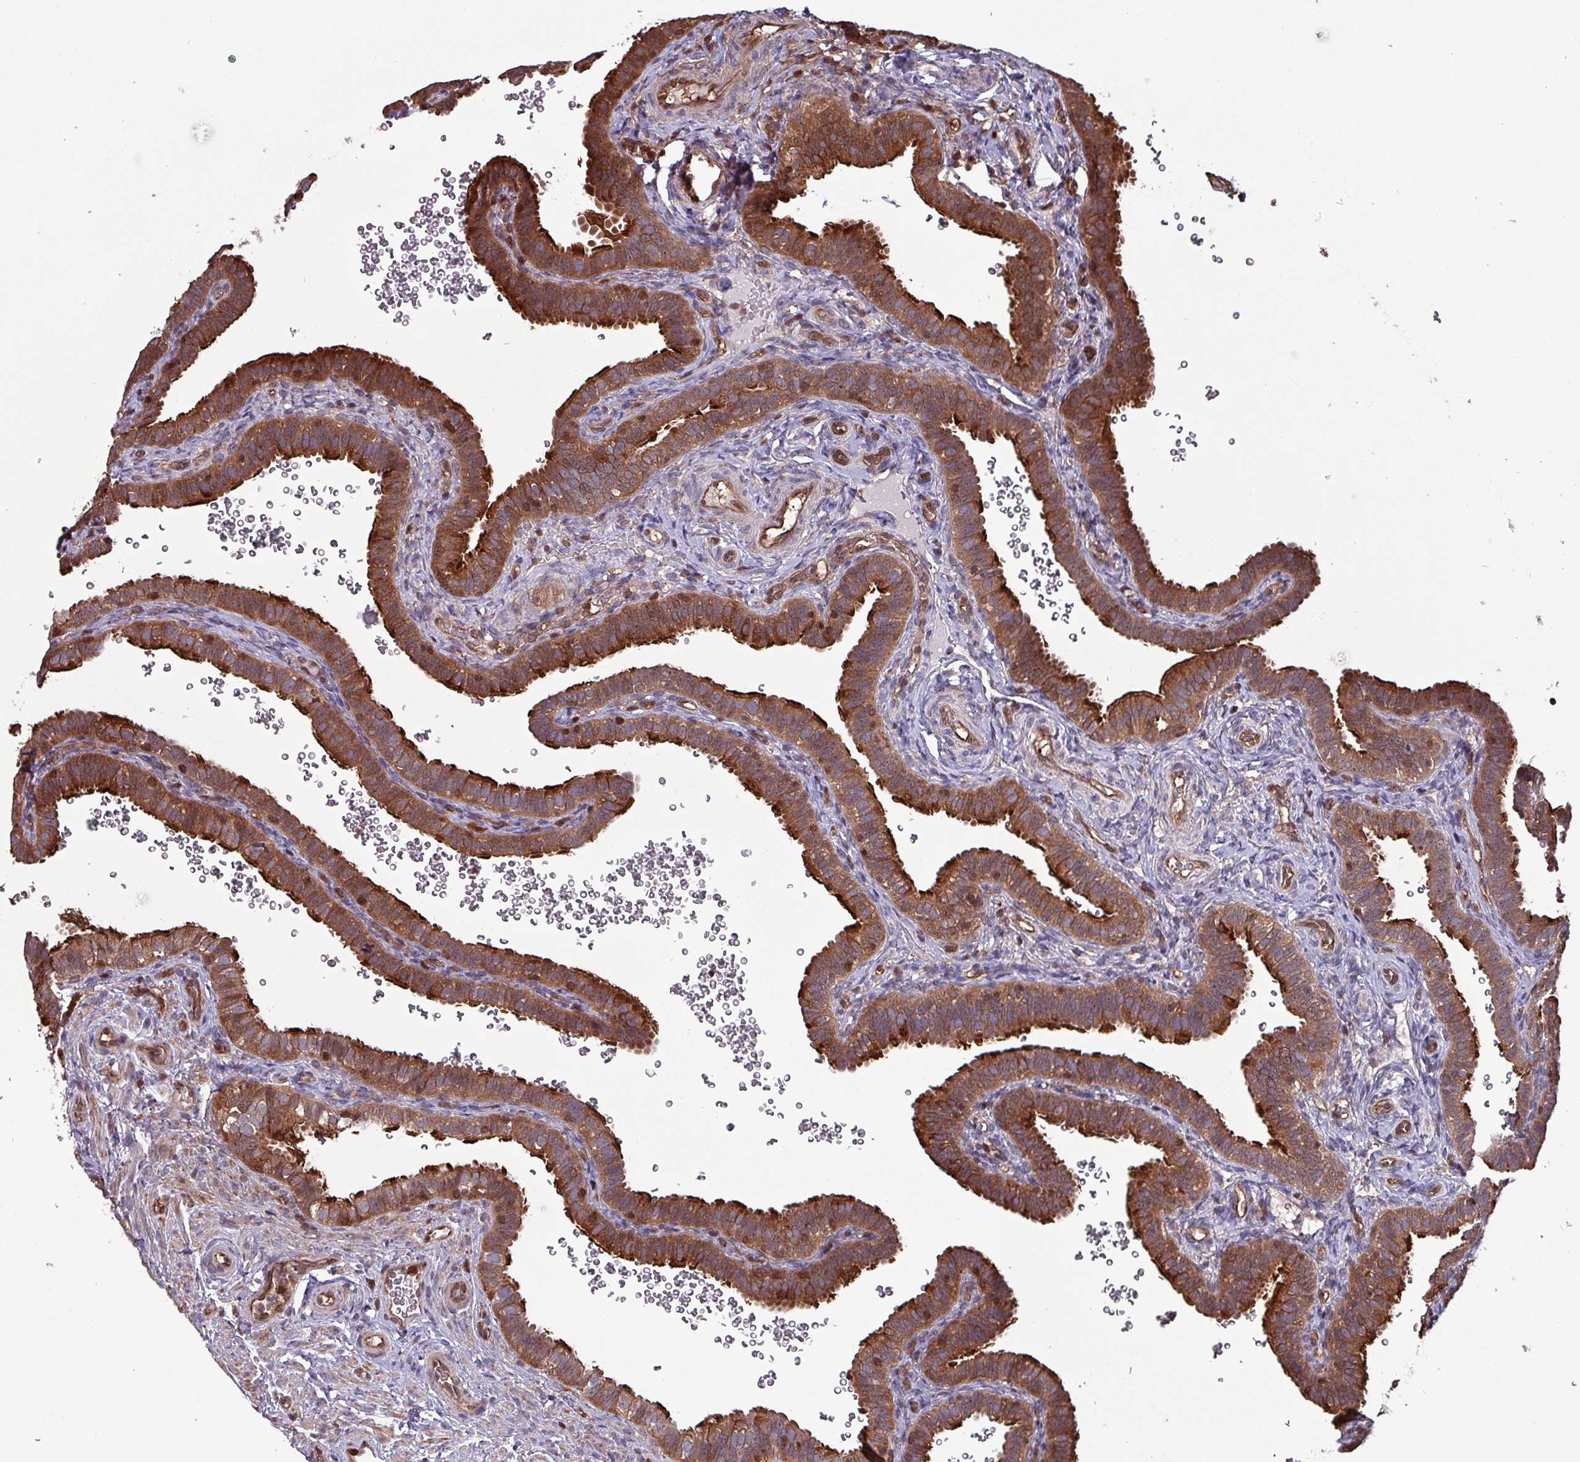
{"staining": {"intensity": "strong", "quantity": ">75%", "location": "cytoplasmic/membranous,nuclear"}, "tissue": "fallopian tube", "cell_type": "Glandular cells", "image_type": "normal", "snomed": [{"axis": "morphology", "description": "Normal tissue, NOS"}, {"axis": "topography", "description": "Fallopian tube"}], "caption": "Protein staining of unremarkable fallopian tube shows strong cytoplasmic/membranous,nuclear positivity in approximately >75% of glandular cells. (DAB (3,3'-diaminobenzidine) IHC with brightfield microscopy, high magnification).", "gene": "PSMB8", "patient": {"sex": "female", "age": 41}}